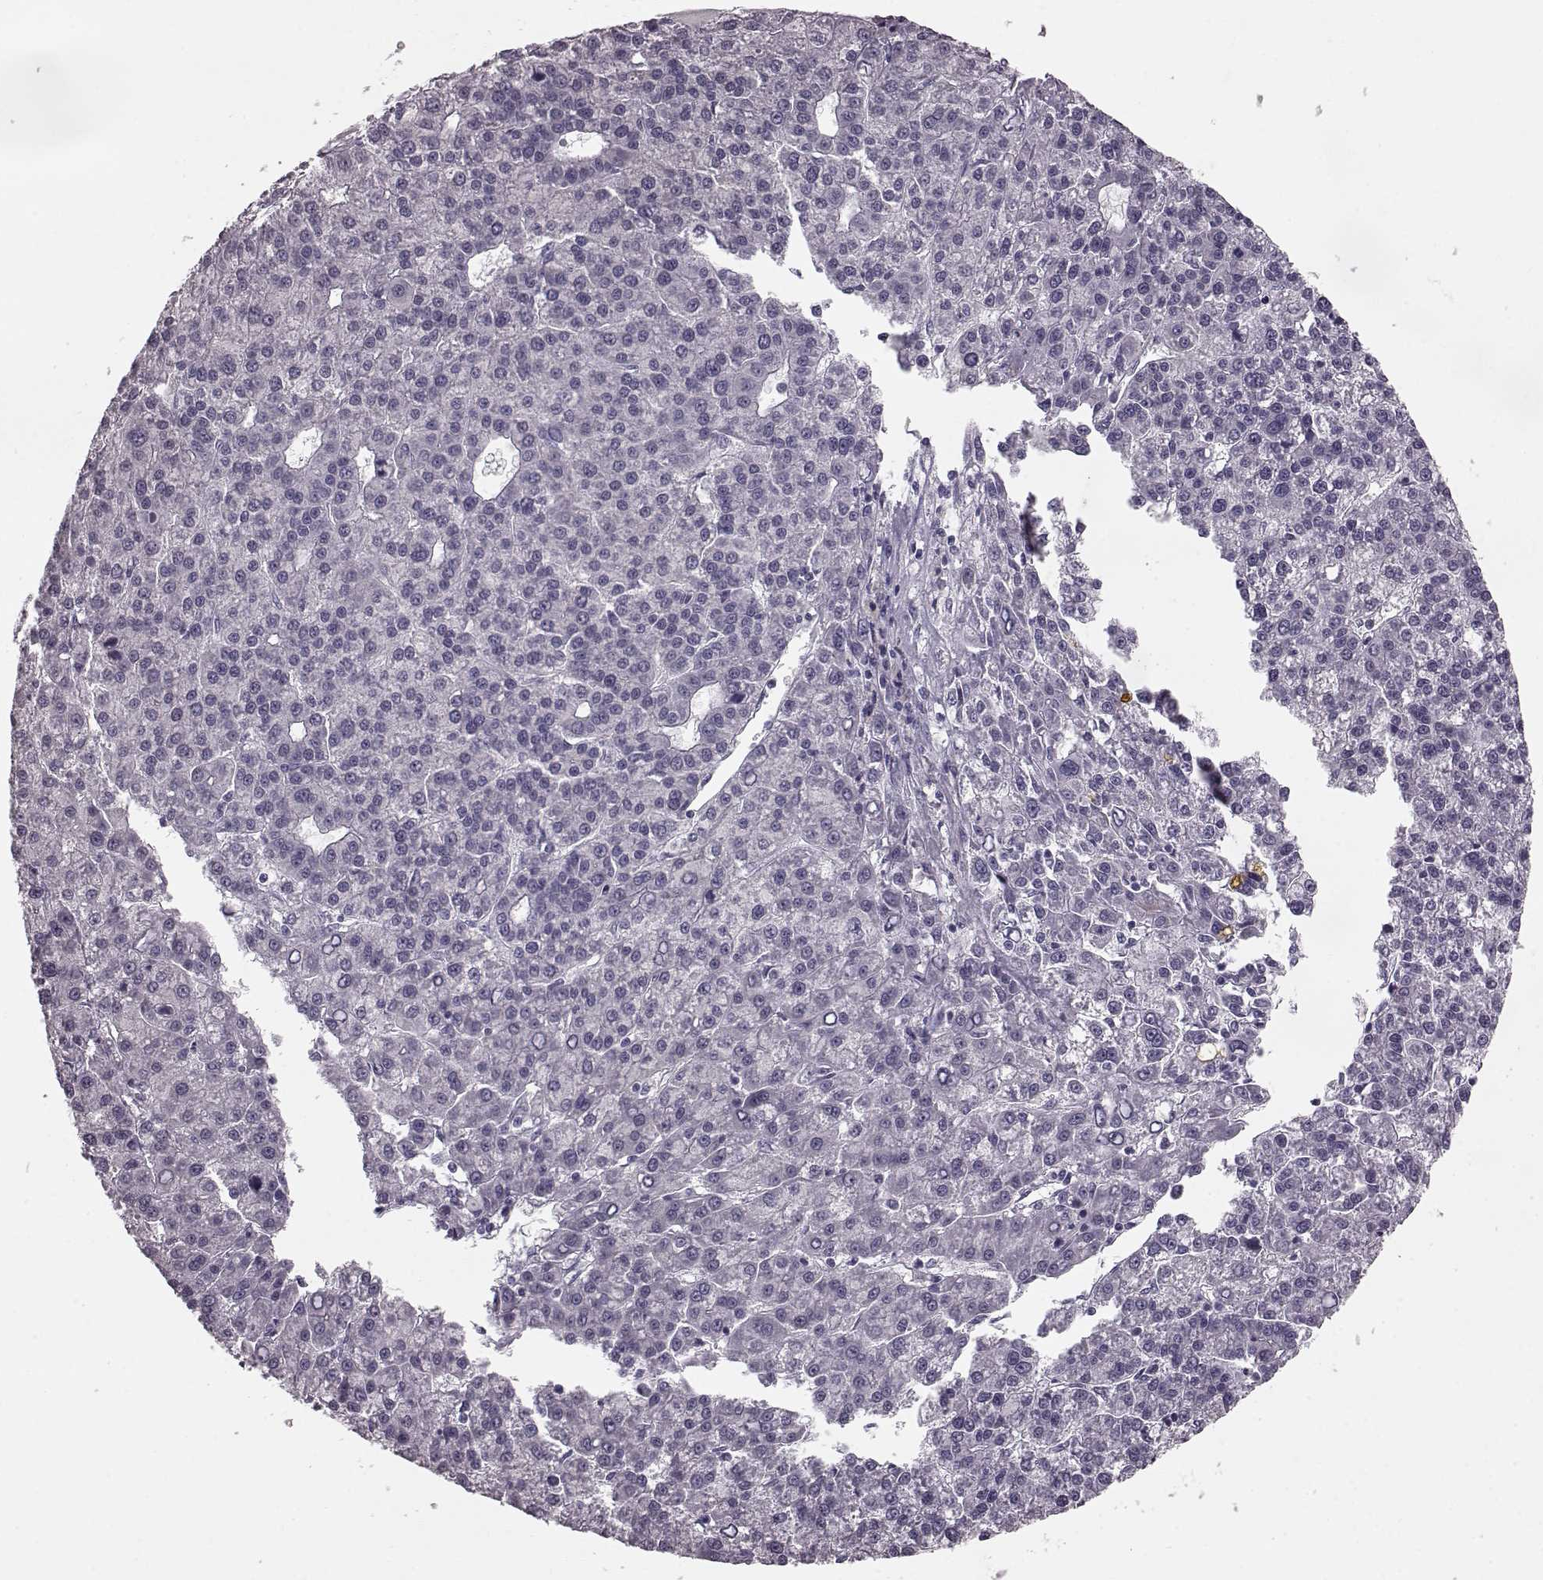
{"staining": {"intensity": "negative", "quantity": "none", "location": "none"}, "tissue": "liver cancer", "cell_type": "Tumor cells", "image_type": "cancer", "snomed": [{"axis": "morphology", "description": "Carcinoma, Hepatocellular, NOS"}, {"axis": "topography", "description": "Liver"}], "caption": "High magnification brightfield microscopy of liver cancer stained with DAB (3,3'-diaminobenzidine) (brown) and counterstained with hematoxylin (blue): tumor cells show no significant staining.", "gene": "CST7", "patient": {"sex": "female", "age": 58}}